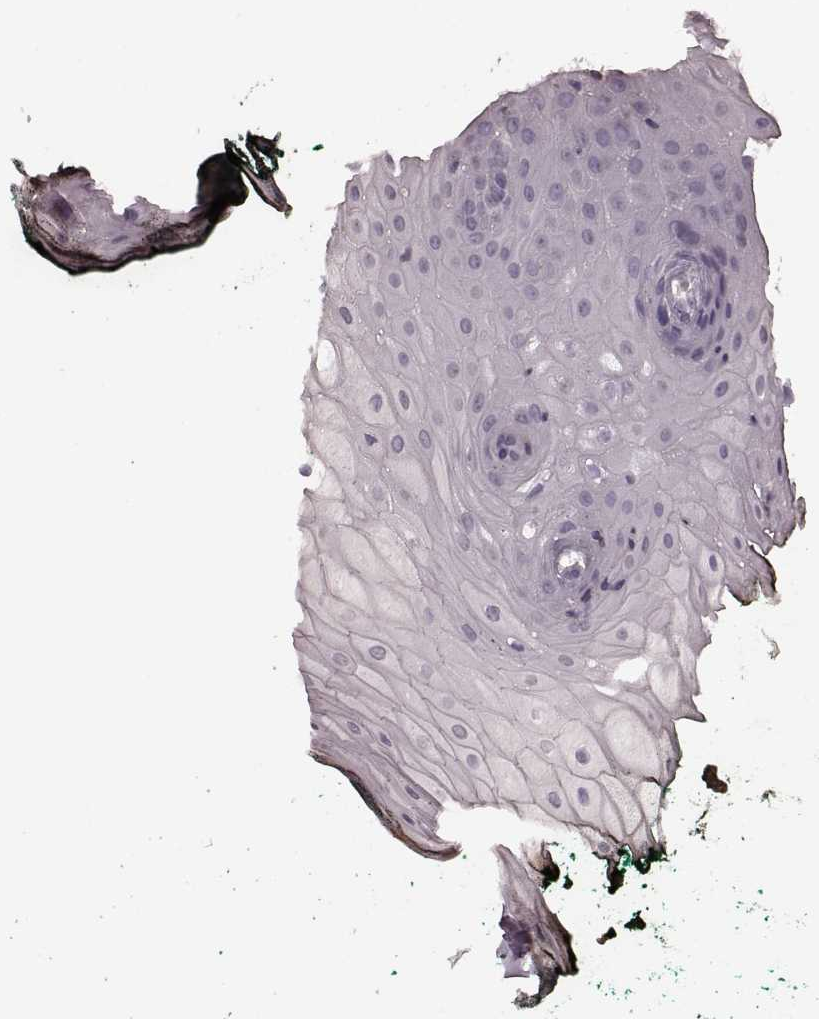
{"staining": {"intensity": "negative", "quantity": "none", "location": "none"}, "tissue": "oral mucosa", "cell_type": "Squamous epithelial cells", "image_type": "normal", "snomed": [{"axis": "morphology", "description": "Normal tissue, NOS"}, {"axis": "topography", "description": "Oral tissue"}, {"axis": "topography", "description": "Head-Neck"}], "caption": "The micrograph exhibits no staining of squamous epithelial cells in benign oral mucosa. (Stains: DAB IHC with hematoxylin counter stain, Microscopy: brightfield microscopy at high magnification).", "gene": "CD28", "patient": {"sex": "female", "age": 68}}